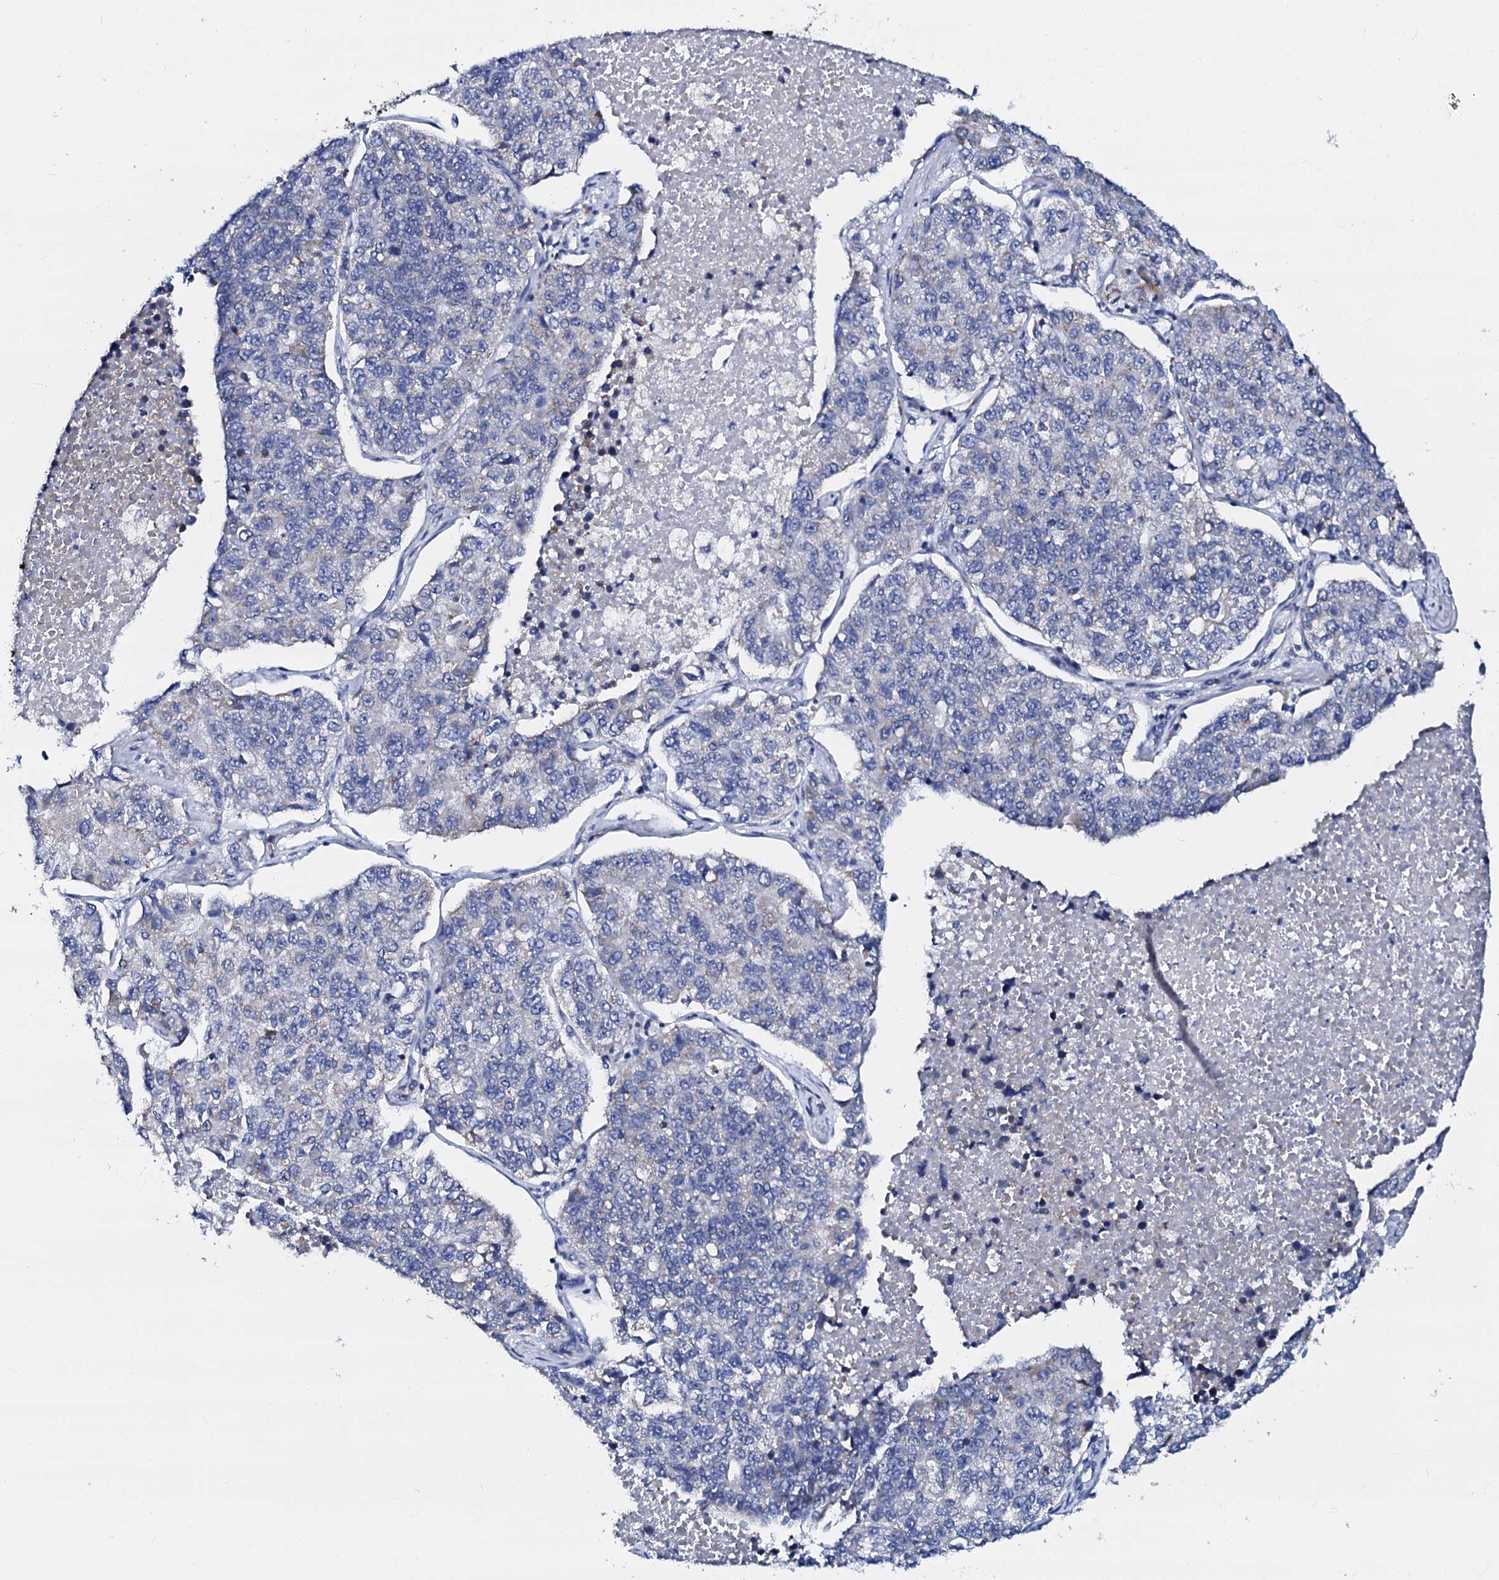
{"staining": {"intensity": "negative", "quantity": "none", "location": "none"}, "tissue": "lung cancer", "cell_type": "Tumor cells", "image_type": "cancer", "snomed": [{"axis": "morphology", "description": "Adenocarcinoma, NOS"}, {"axis": "topography", "description": "Lung"}], "caption": "This is a micrograph of IHC staining of lung cancer, which shows no expression in tumor cells.", "gene": "SLC37A4", "patient": {"sex": "male", "age": 49}}